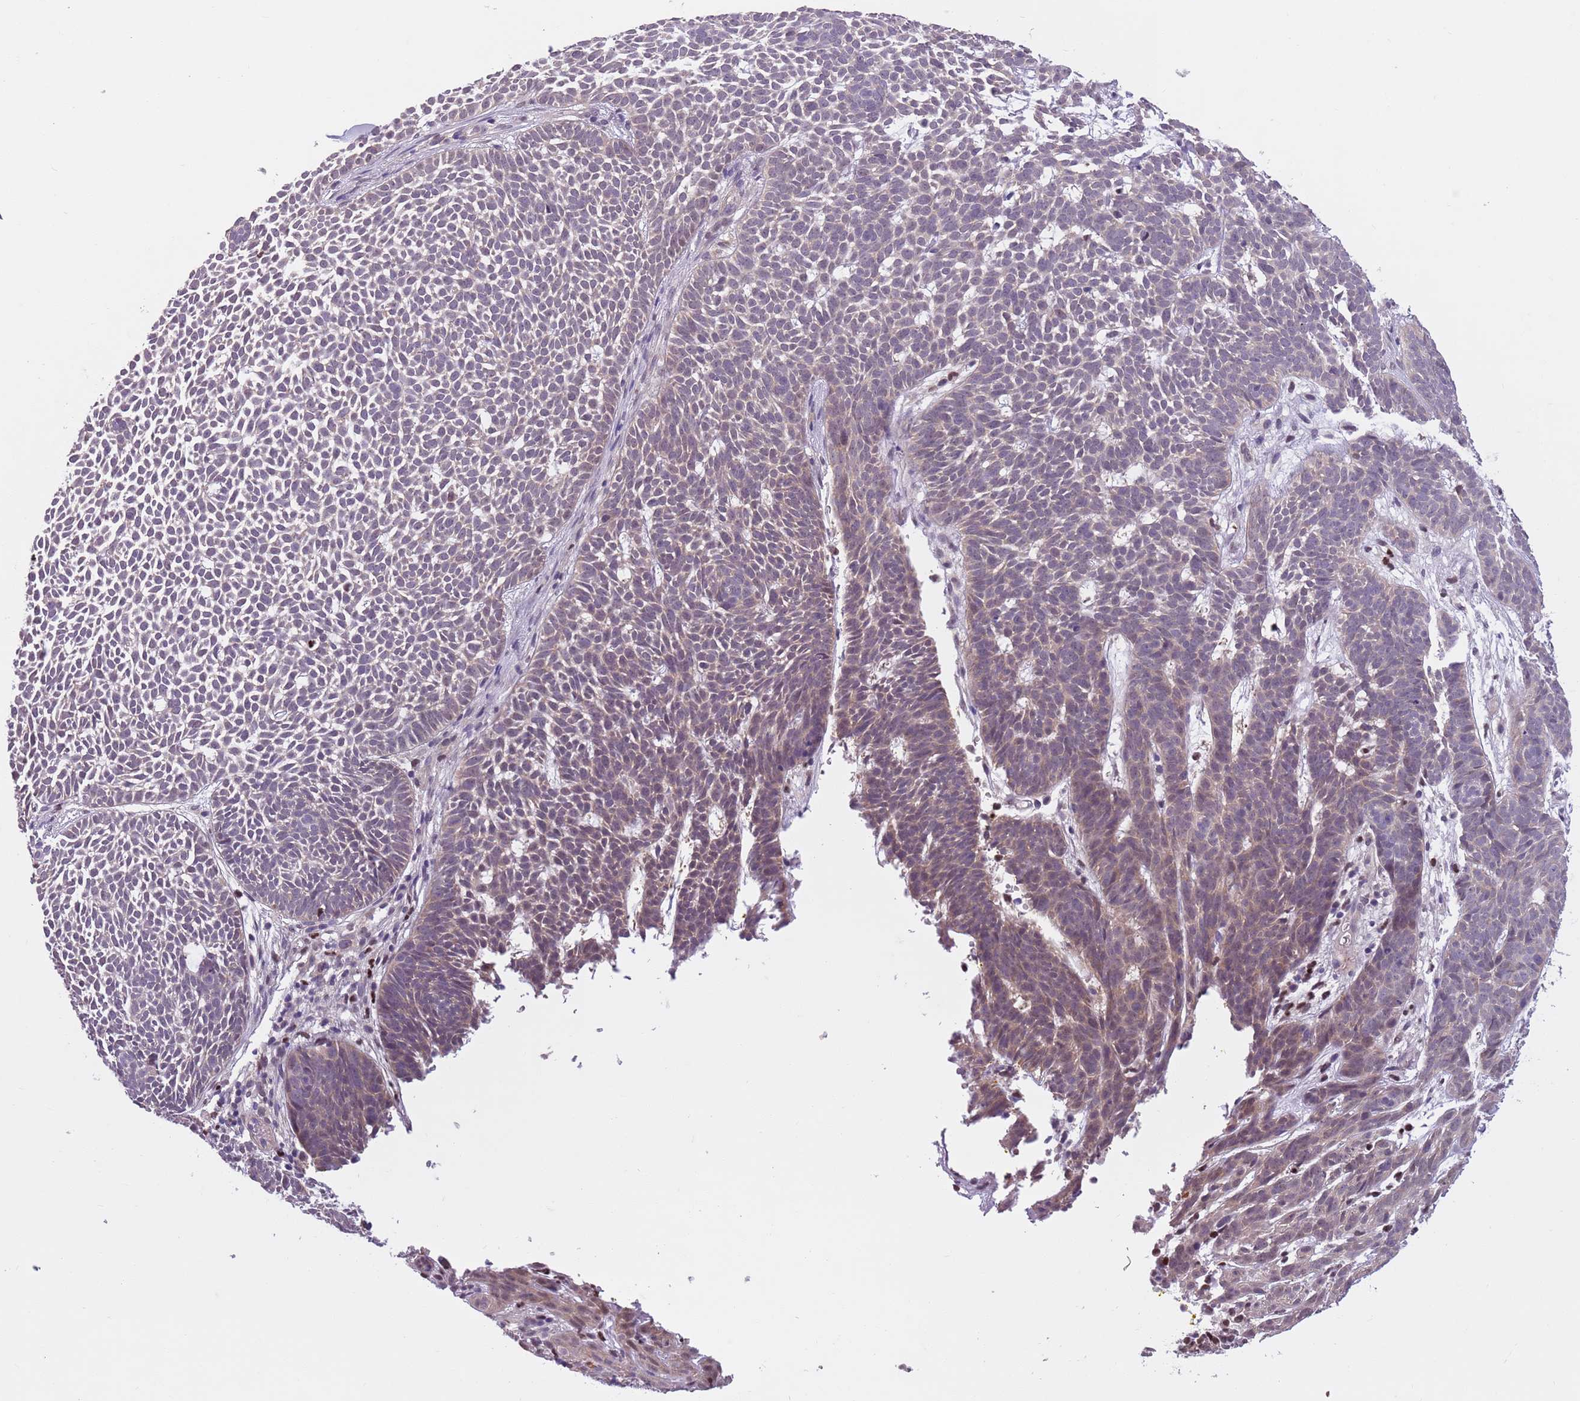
{"staining": {"intensity": "weak", "quantity": "25%-75%", "location": "cytoplasmic/membranous"}, "tissue": "skin cancer", "cell_type": "Tumor cells", "image_type": "cancer", "snomed": [{"axis": "morphology", "description": "Basal cell carcinoma"}, {"axis": "topography", "description": "Skin"}], "caption": "Tumor cells exhibit weak cytoplasmic/membranous positivity in about 25%-75% of cells in skin cancer. (DAB = brown stain, brightfield microscopy at high magnification).", "gene": "ADCY7", "patient": {"sex": "female", "age": 78}}